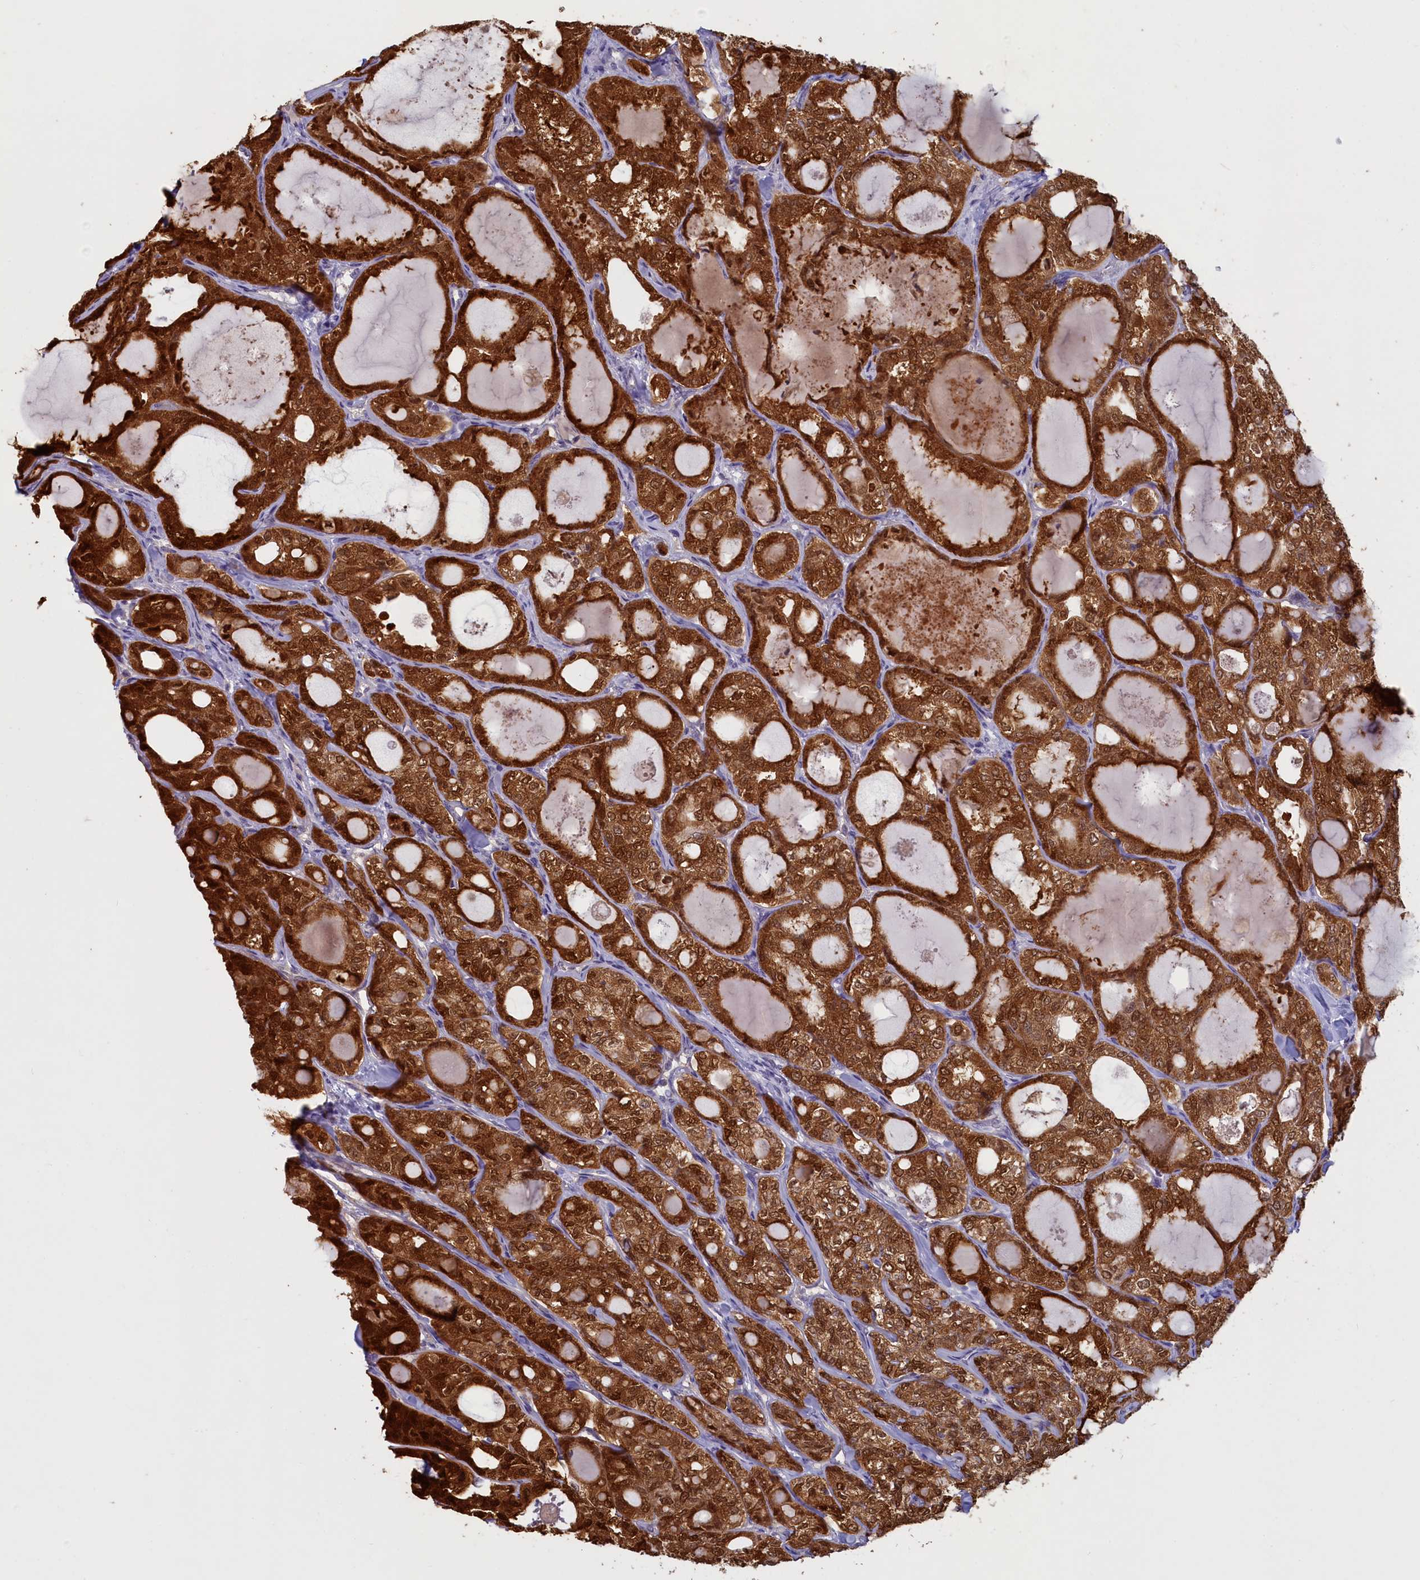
{"staining": {"intensity": "strong", "quantity": ">75%", "location": "cytoplasmic/membranous,nuclear"}, "tissue": "thyroid cancer", "cell_type": "Tumor cells", "image_type": "cancer", "snomed": [{"axis": "morphology", "description": "Follicular adenoma carcinoma, NOS"}, {"axis": "topography", "description": "Thyroid gland"}], "caption": "About >75% of tumor cells in human thyroid cancer (follicular adenoma carcinoma) display strong cytoplasmic/membranous and nuclear protein positivity as visualized by brown immunohistochemical staining.", "gene": "UCHL3", "patient": {"sex": "male", "age": 75}}